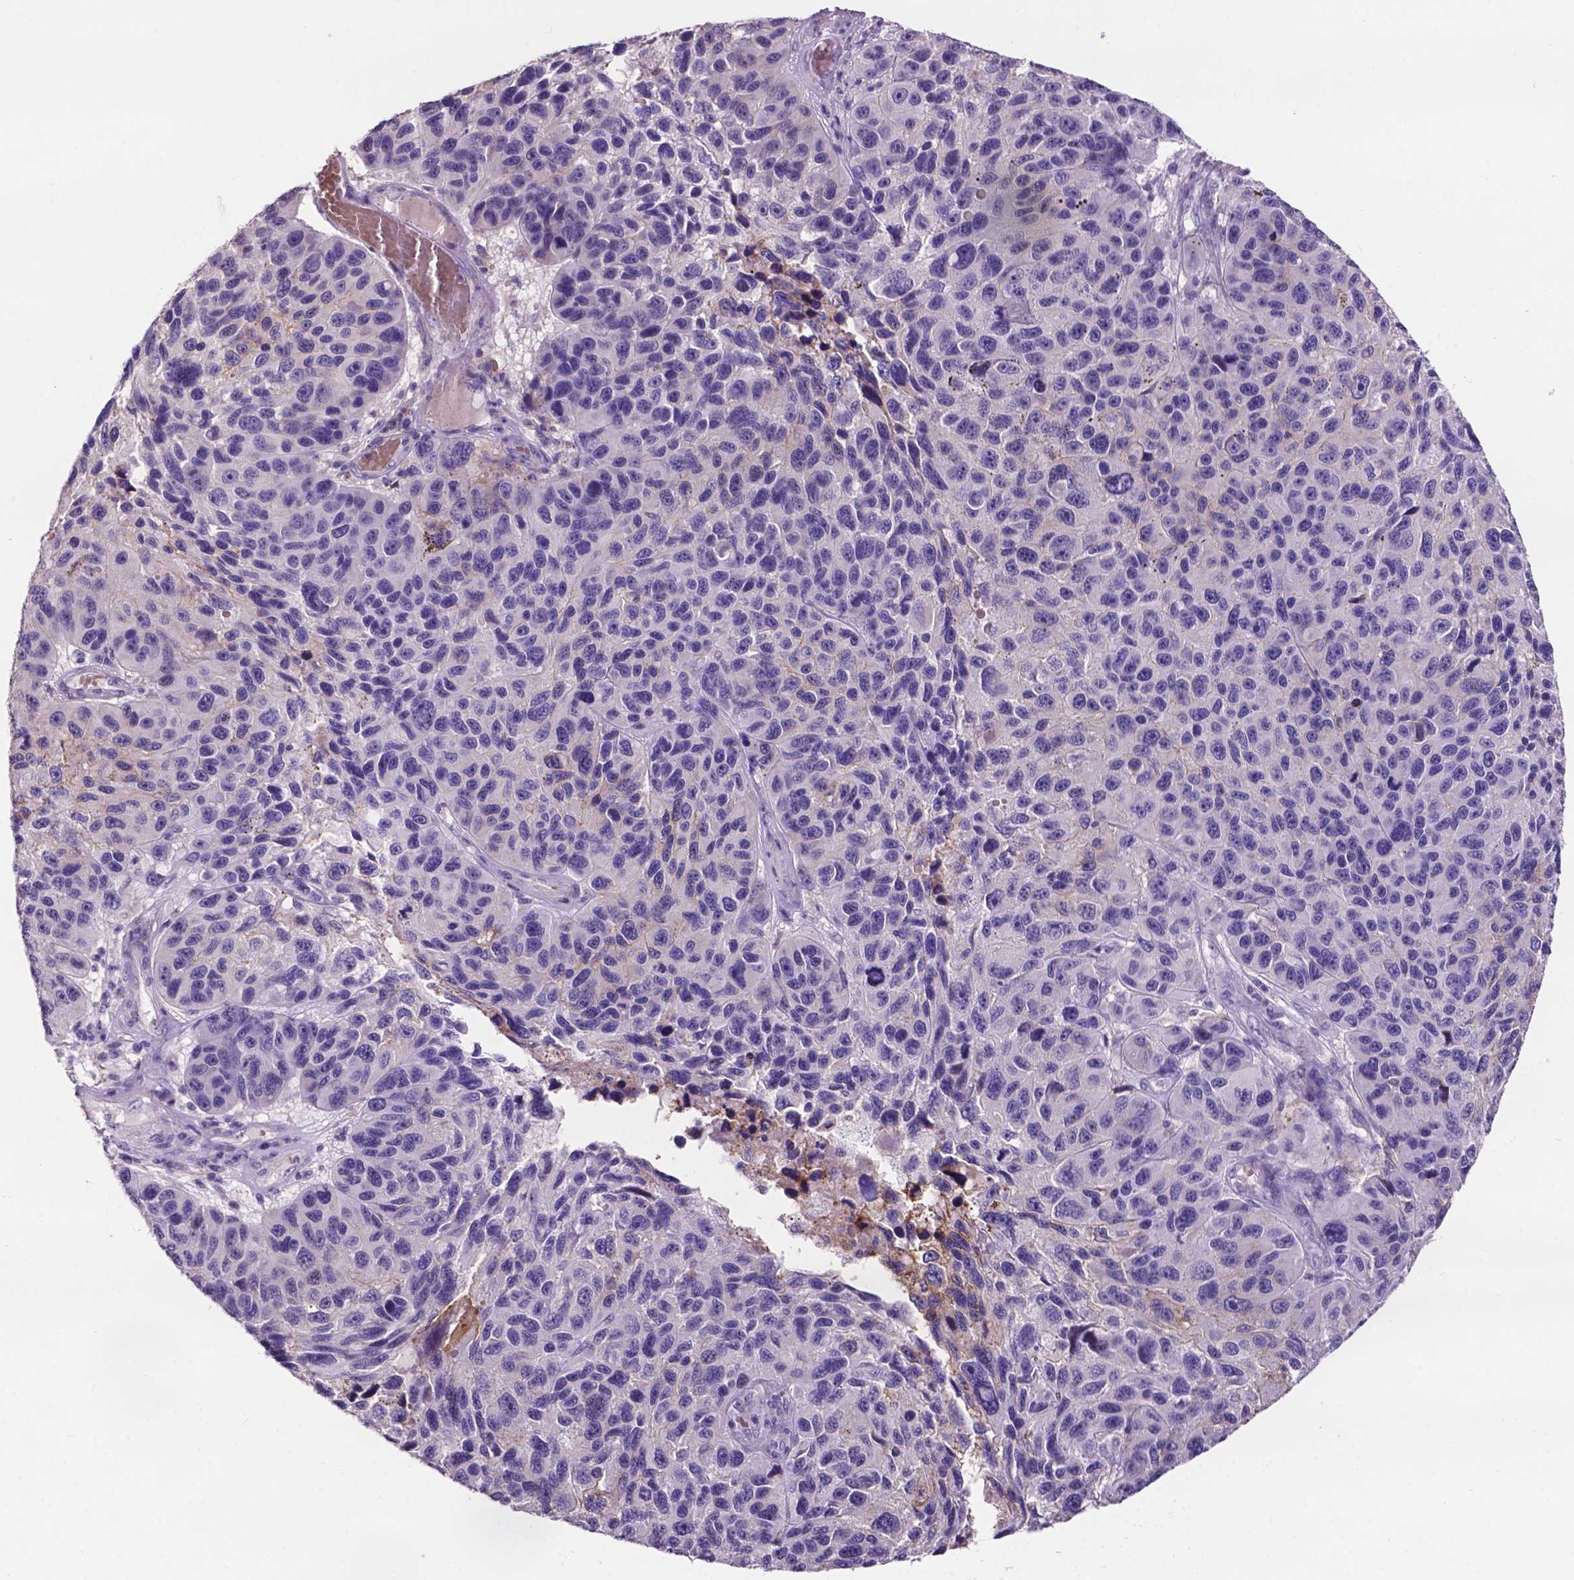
{"staining": {"intensity": "negative", "quantity": "none", "location": "none"}, "tissue": "melanoma", "cell_type": "Tumor cells", "image_type": "cancer", "snomed": [{"axis": "morphology", "description": "Malignant melanoma, NOS"}, {"axis": "topography", "description": "Skin"}], "caption": "Human malignant melanoma stained for a protein using immunohistochemistry (IHC) shows no expression in tumor cells.", "gene": "PLSCR1", "patient": {"sex": "male", "age": 53}}